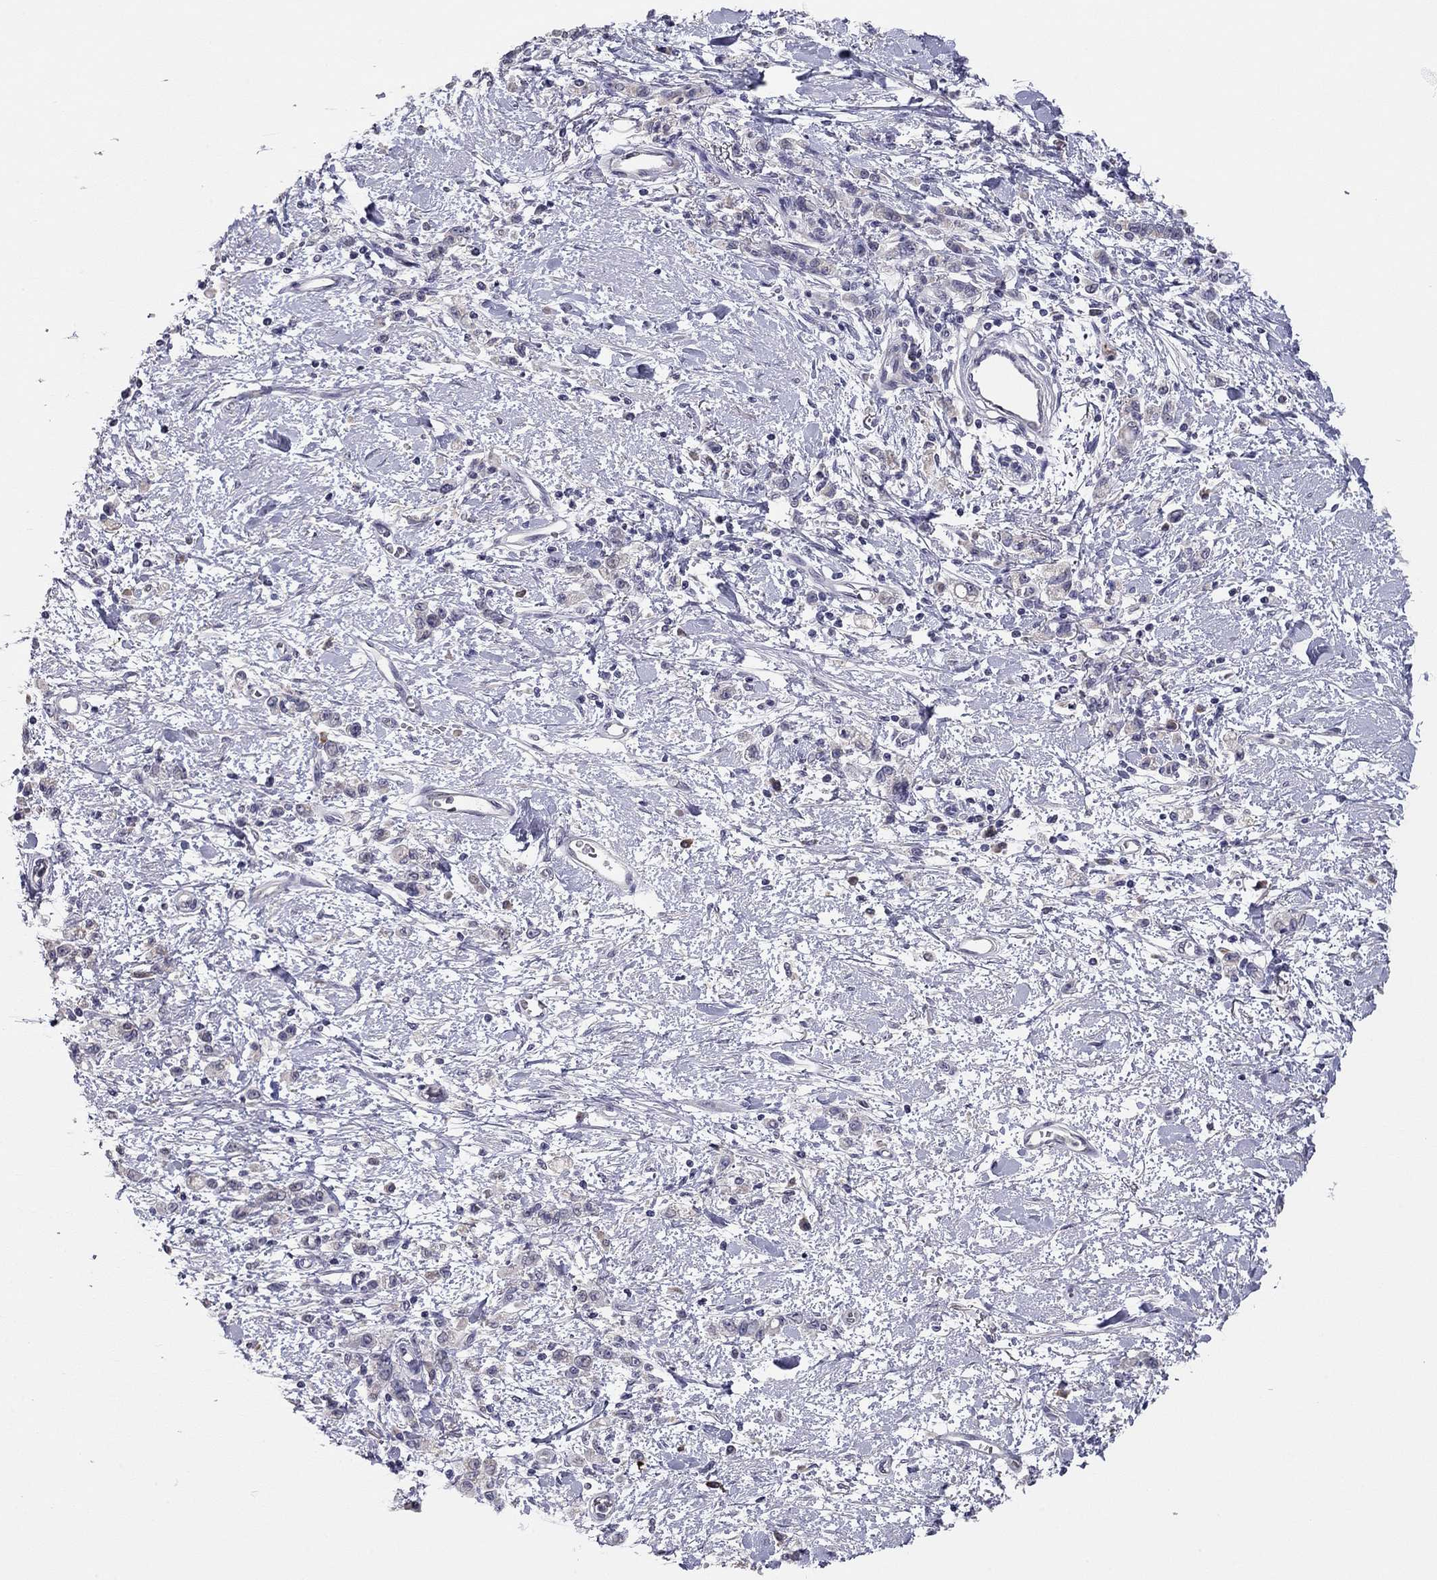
{"staining": {"intensity": "negative", "quantity": "none", "location": "none"}, "tissue": "stomach cancer", "cell_type": "Tumor cells", "image_type": "cancer", "snomed": [{"axis": "morphology", "description": "Adenocarcinoma, NOS"}, {"axis": "topography", "description": "Stomach"}], "caption": "Immunohistochemical staining of stomach cancer reveals no significant positivity in tumor cells.", "gene": "SCARB1", "patient": {"sex": "male", "age": 77}}